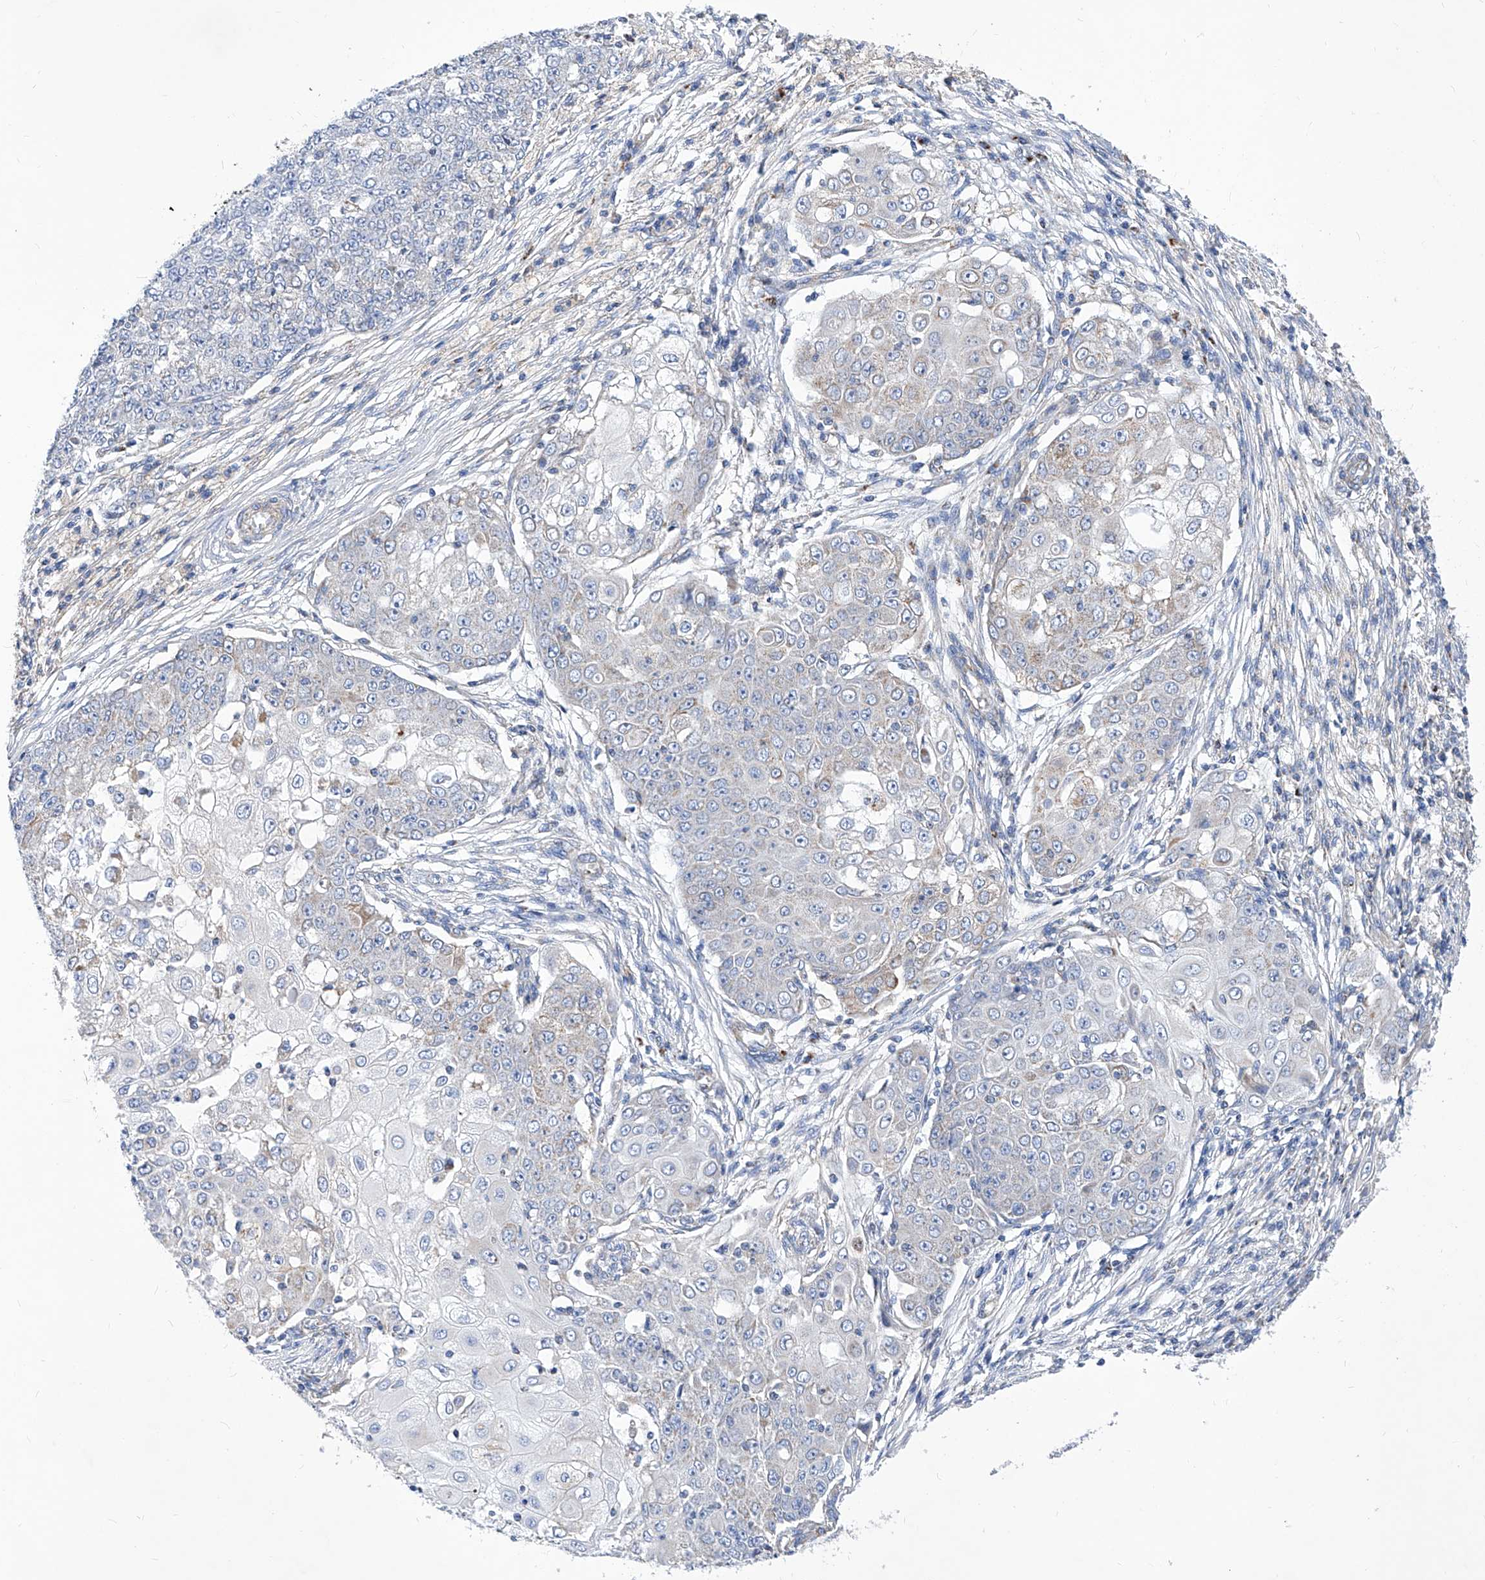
{"staining": {"intensity": "weak", "quantity": "<25%", "location": "cytoplasmic/membranous"}, "tissue": "ovarian cancer", "cell_type": "Tumor cells", "image_type": "cancer", "snomed": [{"axis": "morphology", "description": "Carcinoma, endometroid"}, {"axis": "topography", "description": "Ovary"}], "caption": "Endometroid carcinoma (ovarian) stained for a protein using immunohistochemistry (IHC) reveals no staining tumor cells.", "gene": "HRNR", "patient": {"sex": "female", "age": 42}}